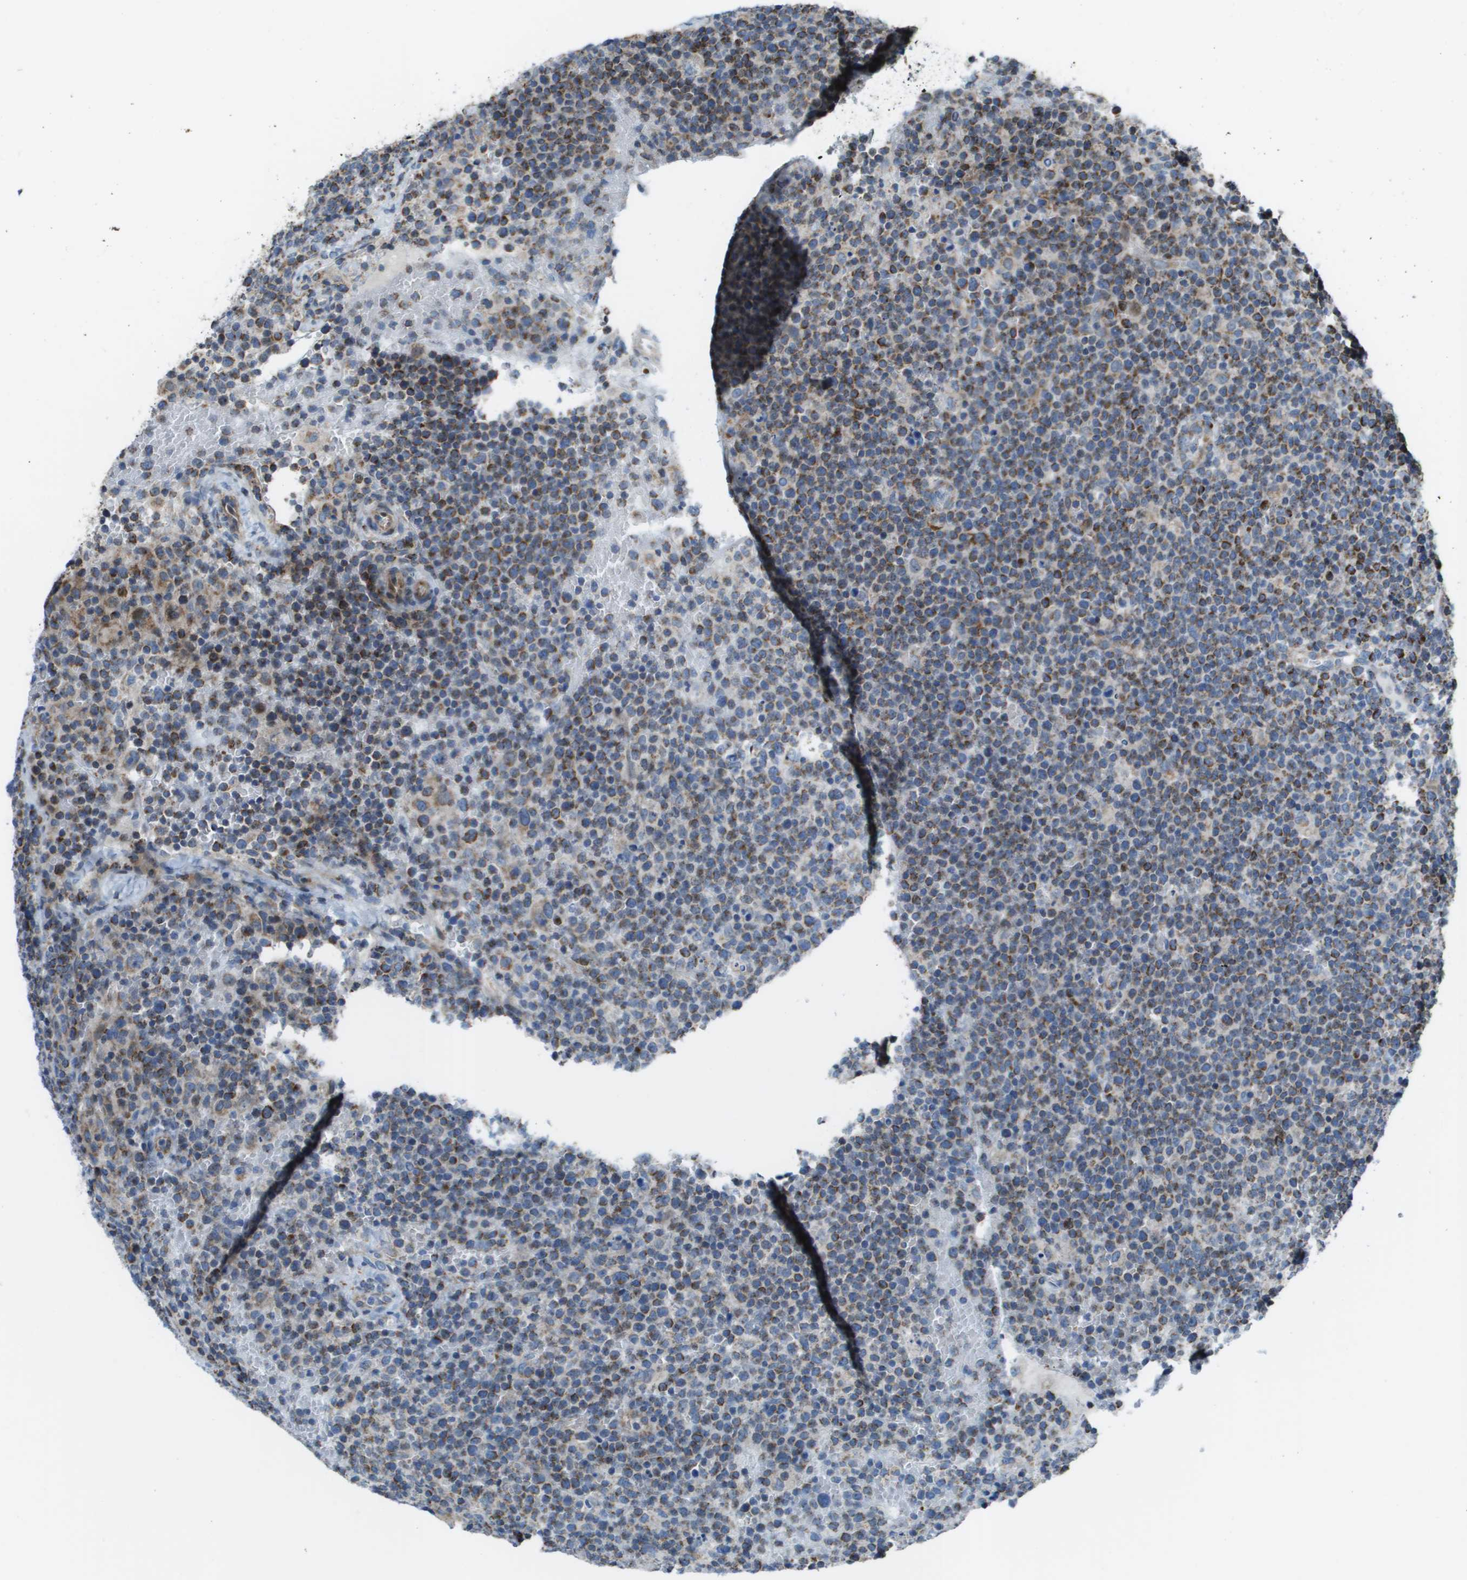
{"staining": {"intensity": "moderate", "quantity": "25%-75%", "location": "cytoplasmic/membranous"}, "tissue": "lymphoma", "cell_type": "Tumor cells", "image_type": "cancer", "snomed": [{"axis": "morphology", "description": "Malignant lymphoma, non-Hodgkin's type, High grade"}, {"axis": "topography", "description": "Lymph node"}], "caption": "About 25%-75% of tumor cells in human high-grade malignant lymphoma, non-Hodgkin's type demonstrate moderate cytoplasmic/membranous protein expression as visualized by brown immunohistochemical staining.", "gene": "MGAT3", "patient": {"sex": "male", "age": 61}}